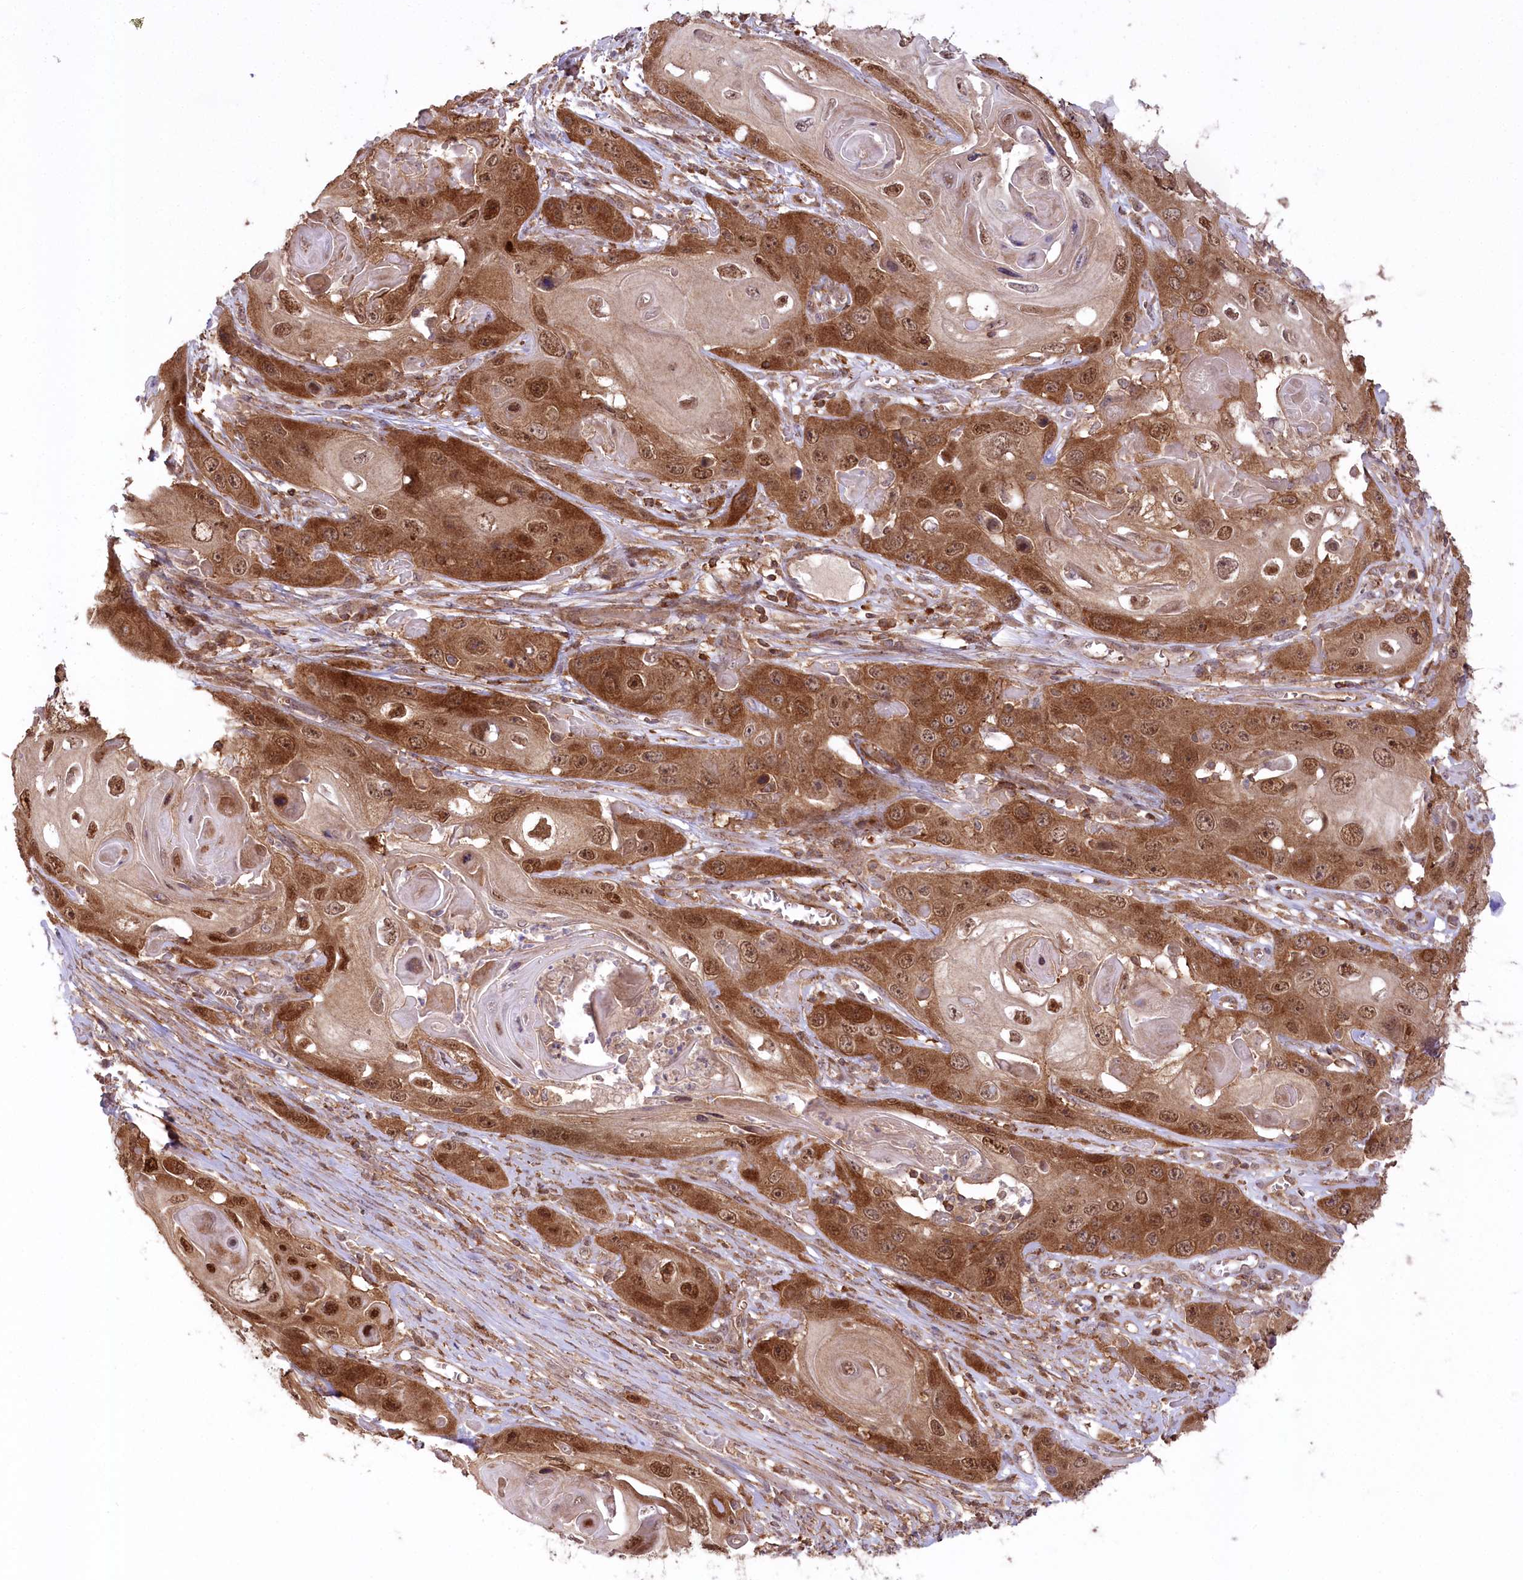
{"staining": {"intensity": "moderate", "quantity": ">75%", "location": "cytoplasmic/membranous,nuclear"}, "tissue": "skin cancer", "cell_type": "Tumor cells", "image_type": "cancer", "snomed": [{"axis": "morphology", "description": "Squamous cell carcinoma, NOS"}, {"axis": "topography", "description": "Skin"}], "caption": "Tumor cells exhibit medium levels of moderate cytoplasmic/membranous and nuclear expression in approximately >75% of cells in skin cancer (squamous cell carcinoma).", "gene": "CCDC91", "patient": {"sex": "male", "age": 55}}